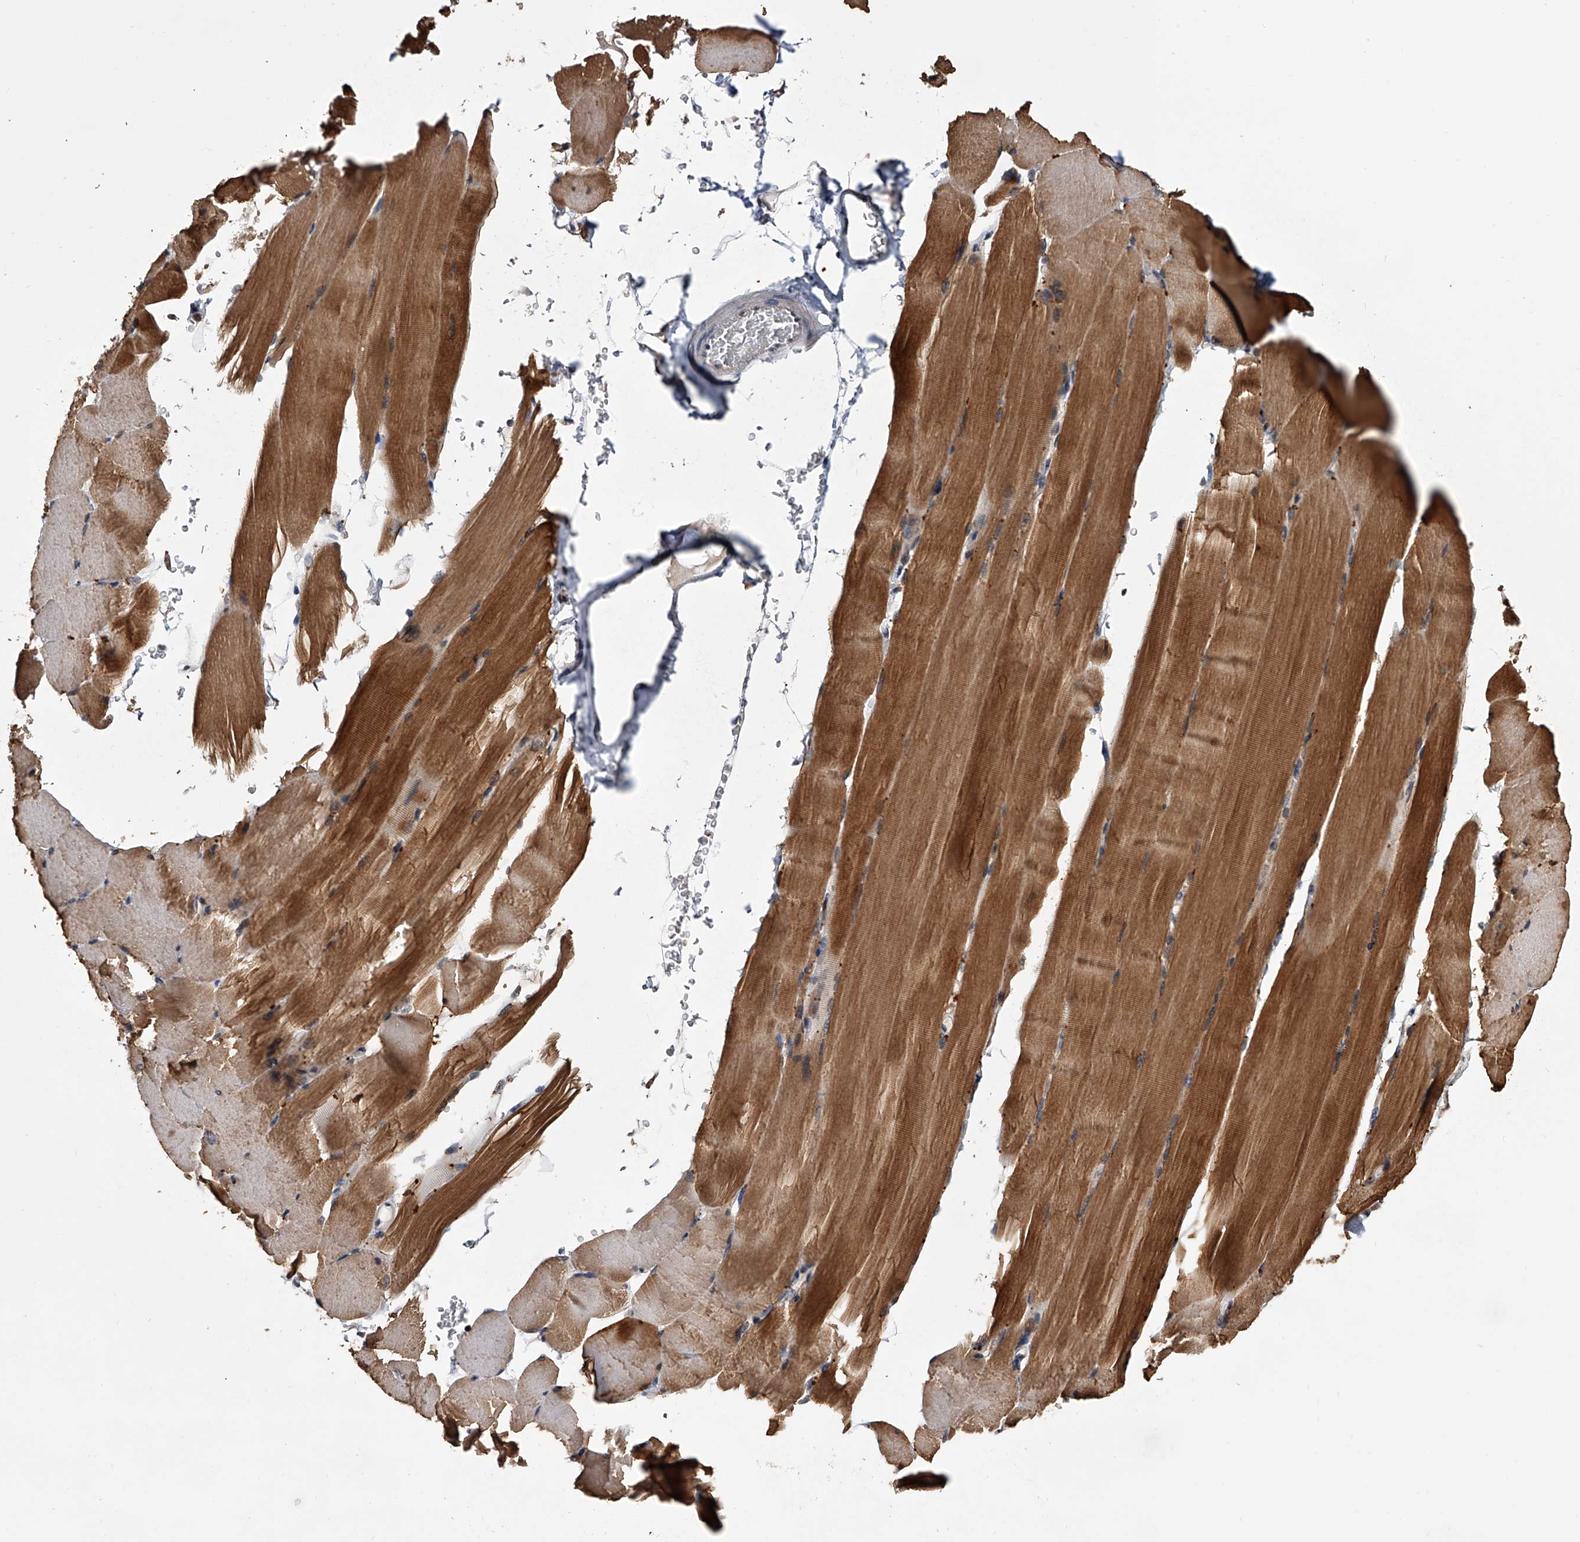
{"staining": {"intensity": "moderate", "quantity": ">75%", "location": "cytoplasmic/membranous"}, "tissue": "skeletal muscle", "cell_type": "Myocytes", "image_type": "normal", "snomed": [{"axis": "morphology", "description": "Normal tissue, NOS"}, {"axis": "topography", "description": "Skeletal muscle"}, {"axis": "topography", "description": "Parathyroid gland"}], "caption": "Protein expression analysis of unremarkable skeletal muscle demonstrates moderate cytoplasmic/membranous expression in approximately >75% of myocytes.", "gene": "PAN3", "patient": {"sex": "female", "age": 37}}